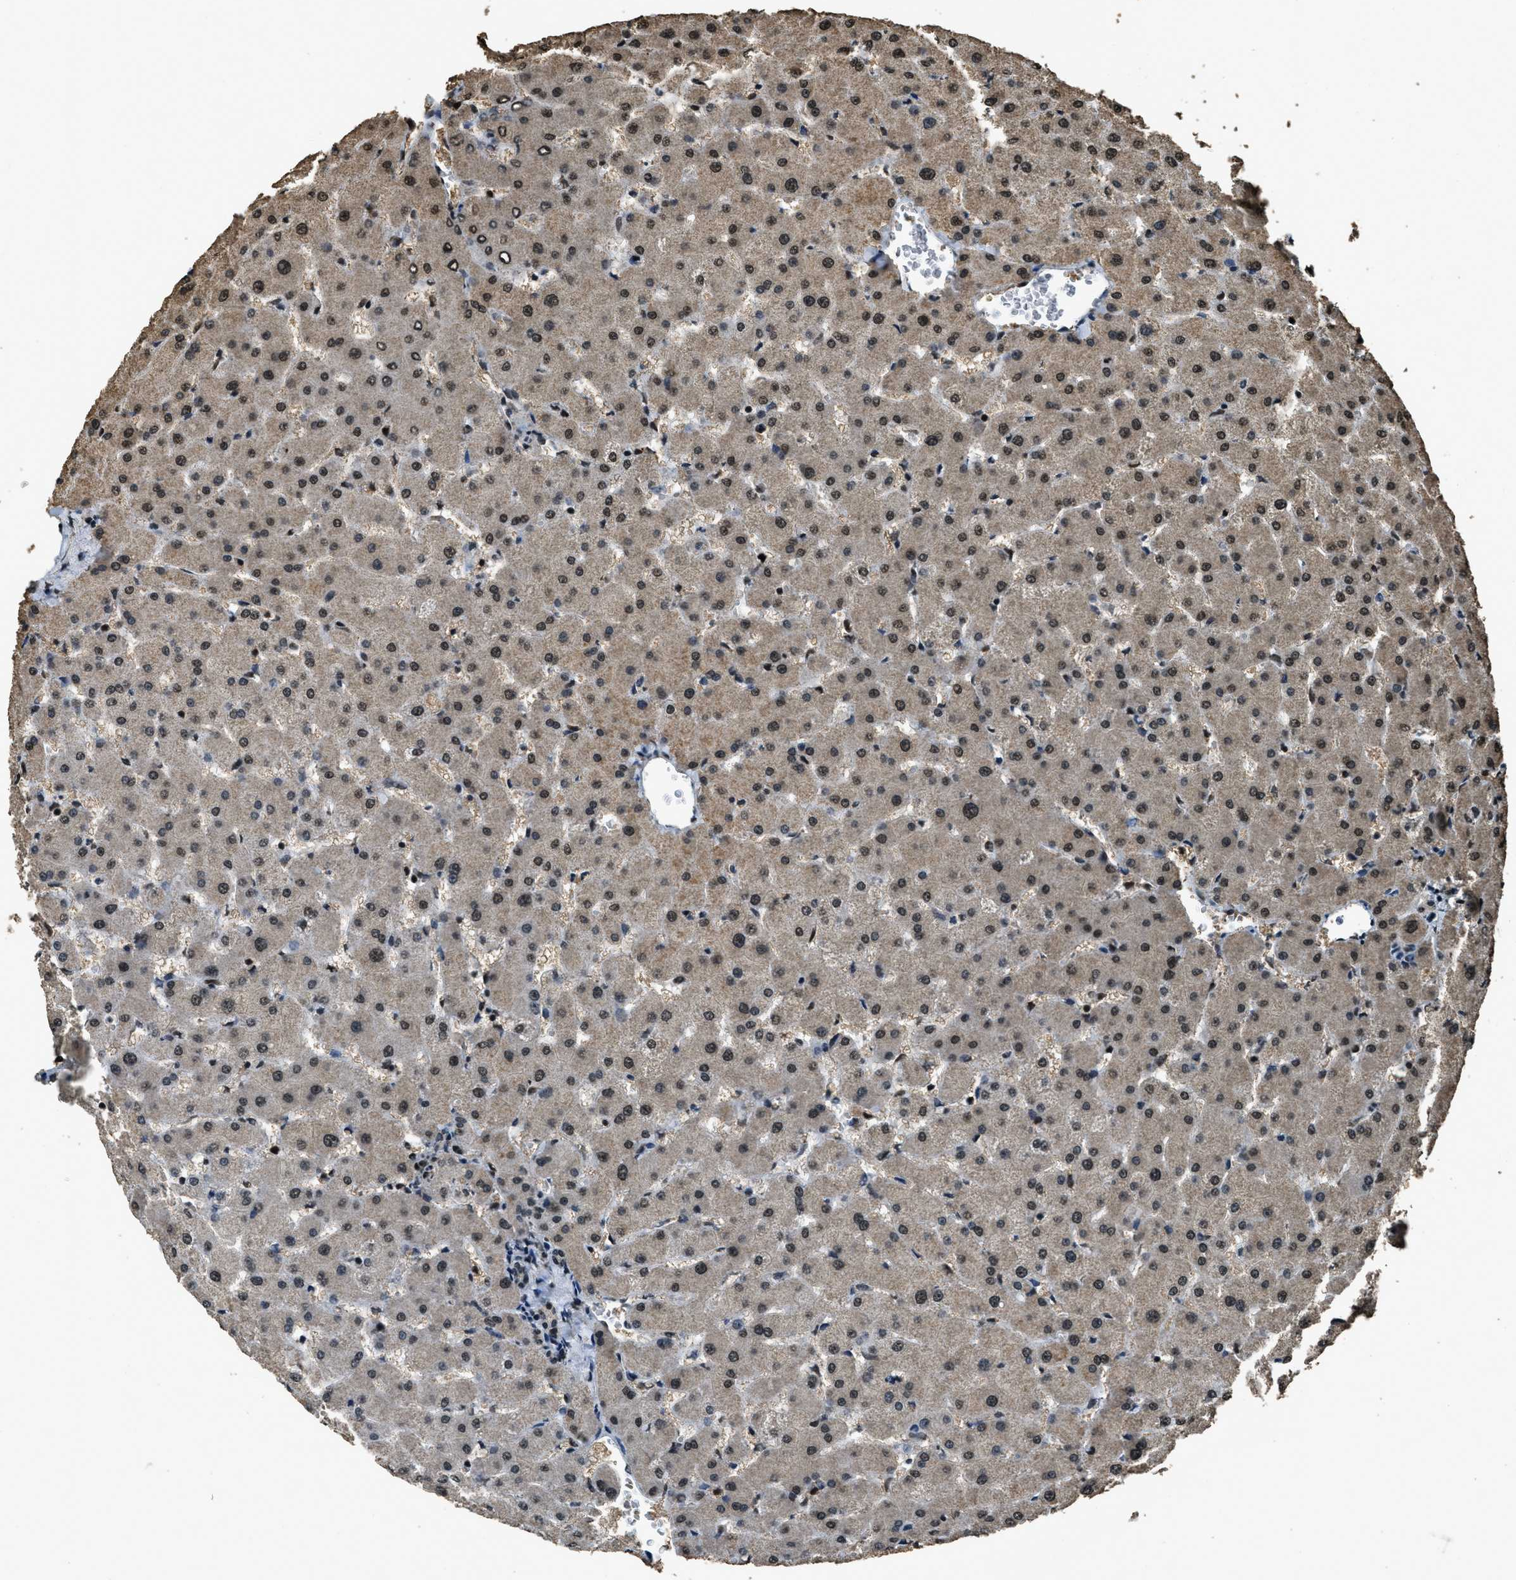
{"staining": {"intensity": "moderate", "quantity": ">75%", "location": "nuclear"}, "tissue": "liver", "cell_type": "Cholangiocytes", "image_type": "normal", "snomed": [{"axis": "morphology", "description": "Normal tissue, NOS"}, {"axis": "topography", "description": "Liver"}], "caption": "A brown stain shows moderate nuclear positivity of a protein in cholangiocytes of benign liver. (Stains: DAB (3,3'-diaminobenzidine) in brown, nuclei in blue, Microscopy: brightfield microscopy at high magnification).", "gene": "MYB", "patient": {"sex": "female", "age": 63}}